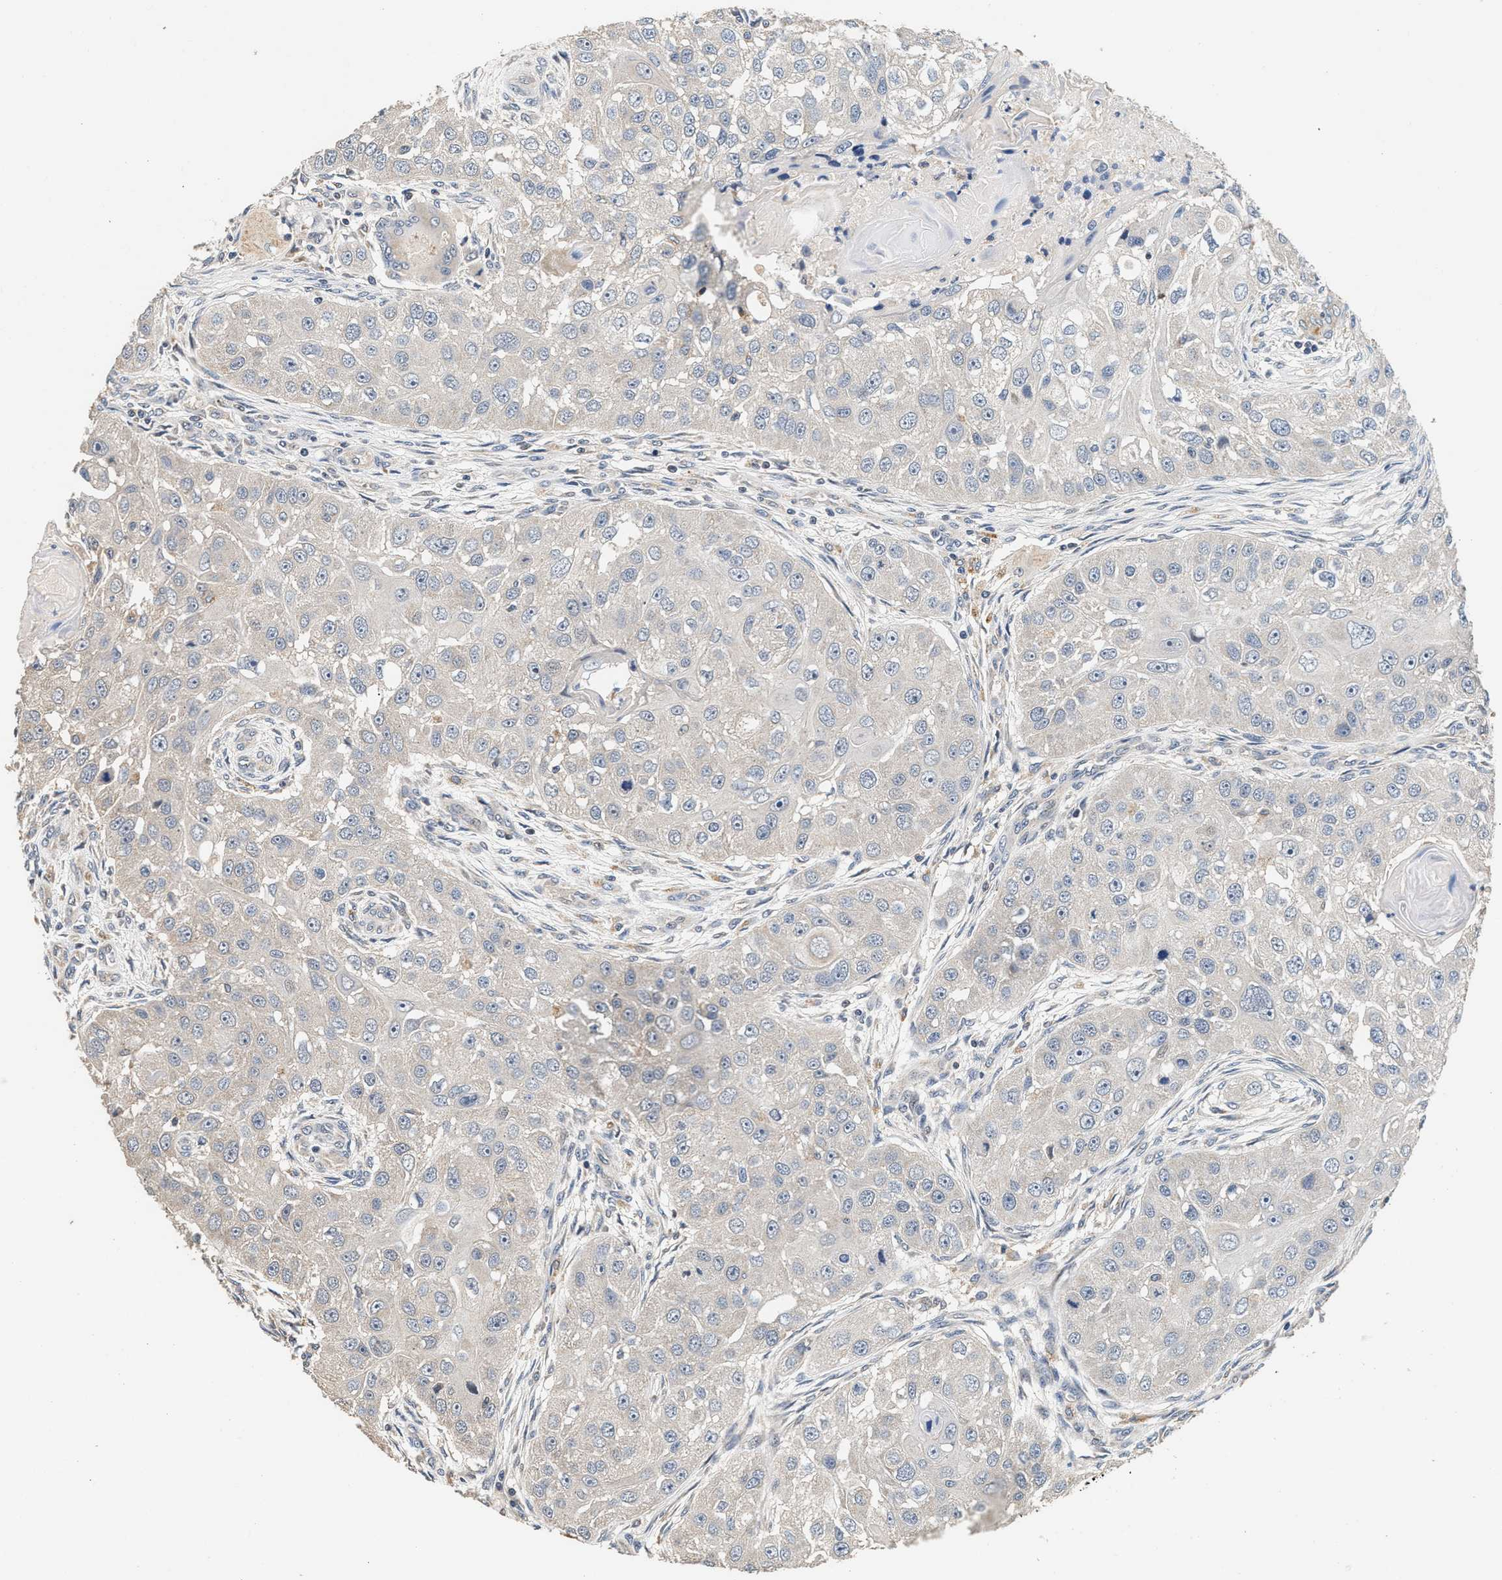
{"staining": {"intensity": "negative", "quantity": "none", "location": "none"}, "tissue": "head and neck cancer", "cell_type": "Tumor cells", "image_type": "cancer", "snomed": [{"axis": "morphology", "description": "Normal tissue, NOS"}, {"axis": "morphology", "description": "Squamous cell carcinoma, NOS"}, {"axis": "topography", "description": "Skeletal muscle"}, {"axis": "topography", "description": "Head-Neck"}], "caption": "An immunohistochemistry photomicrograph of head and neck cancer (squamous cell carcinoma) is shown. There is no staining in tumor cells of head and neck cancer (squamous cell carcinoma). (DAB (3,3'-diaminobenzidine) IHC visualized using brightfield microscopy, high magnification).", "gene": "PTGR3", "patient": {"sex": "male", "age": 51}}